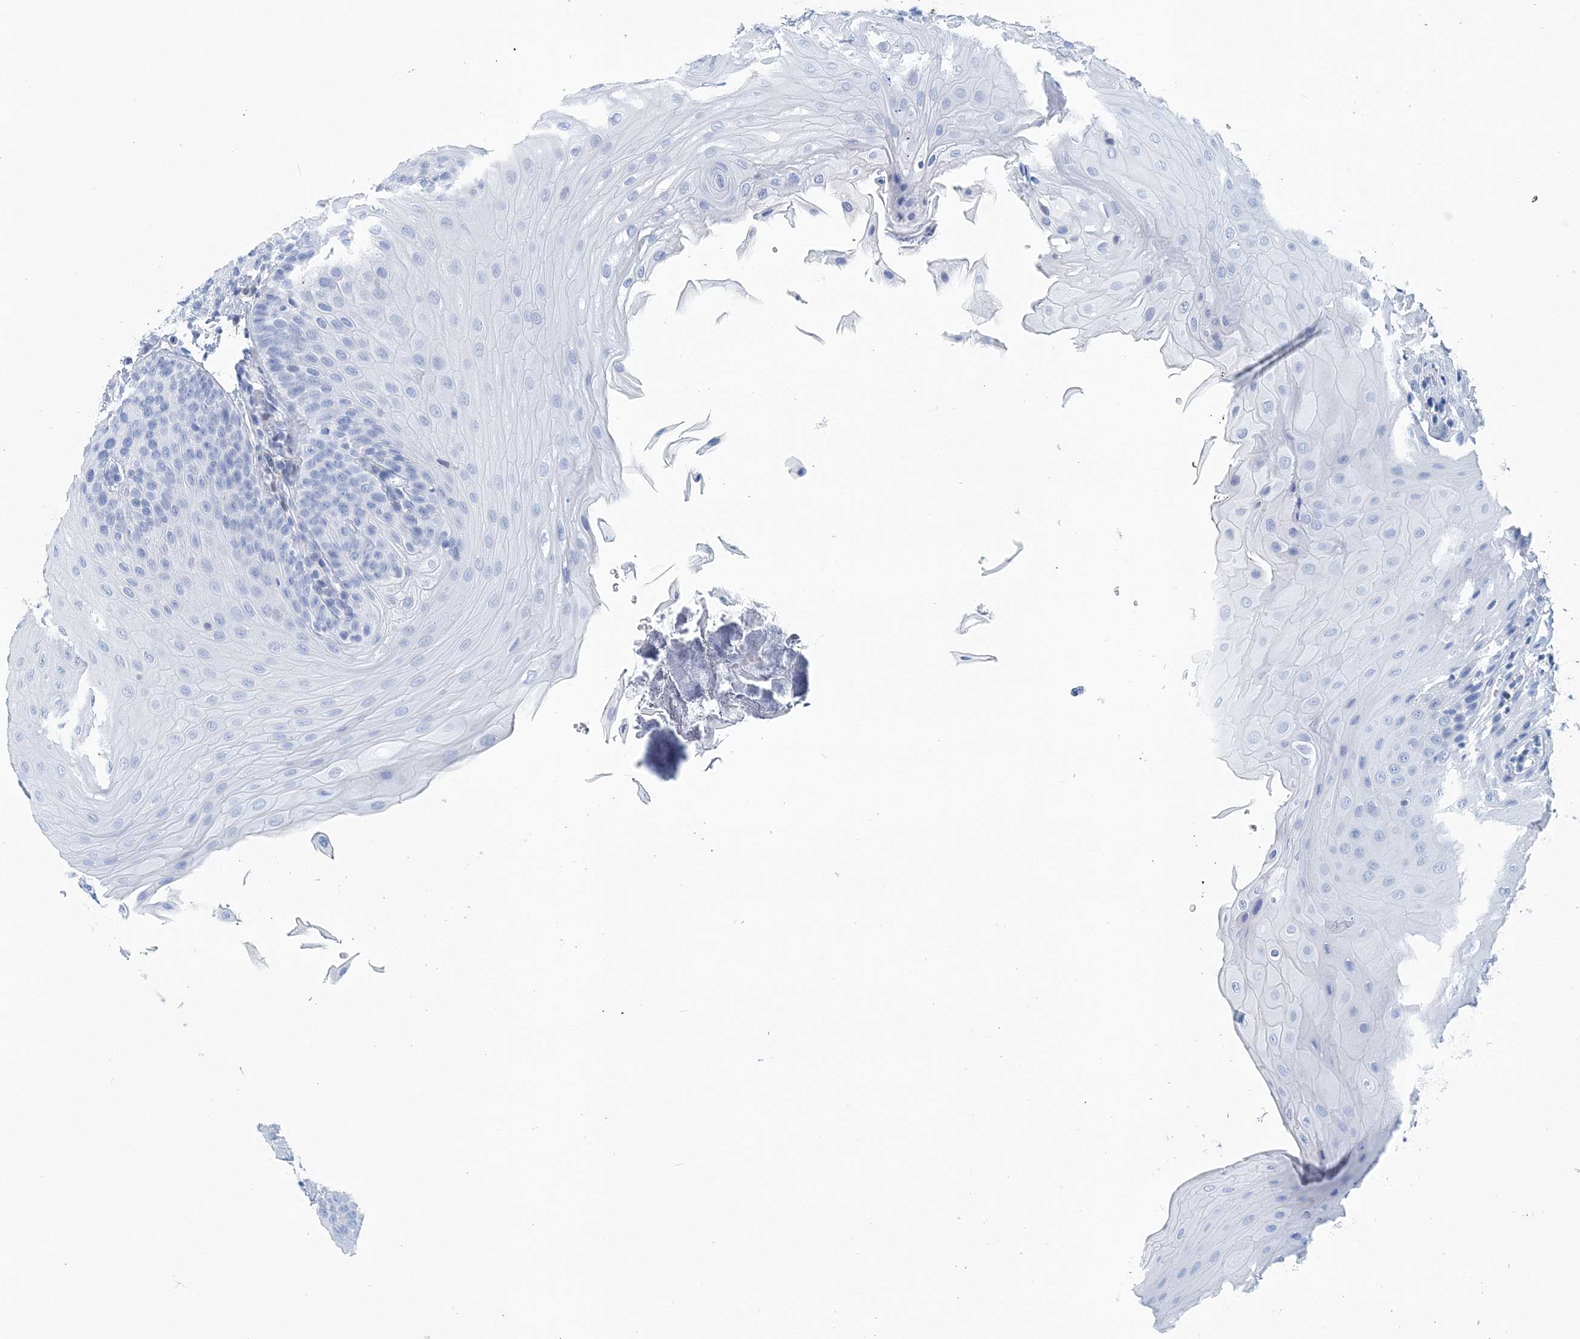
{"staining": {"intensity": "negative", "quantity": "none", "location": "none"}, "tissue": "oral mucosa", "cell_type": "Squamous epithelial cells", "image_type": "normal", "snomed": [{"axis": "morphology", "description": "Normal tissue, NOS"}, {"axis": "topography", "description": "Oral tissue"}], "caption": "This image is of benign oral mucosa stained with immunohistochemistry (IHC) to label a protein in brown with the nuclei are counter-stained blue. There is no expression in squamous epithelial cells. (DAB (3,3'-diaminobenzidine) immunohistochemistry (IHC) with hematoxylin counter stain).", "gene": "NKX6", "patient": {"sex": "female", "age": 68}}